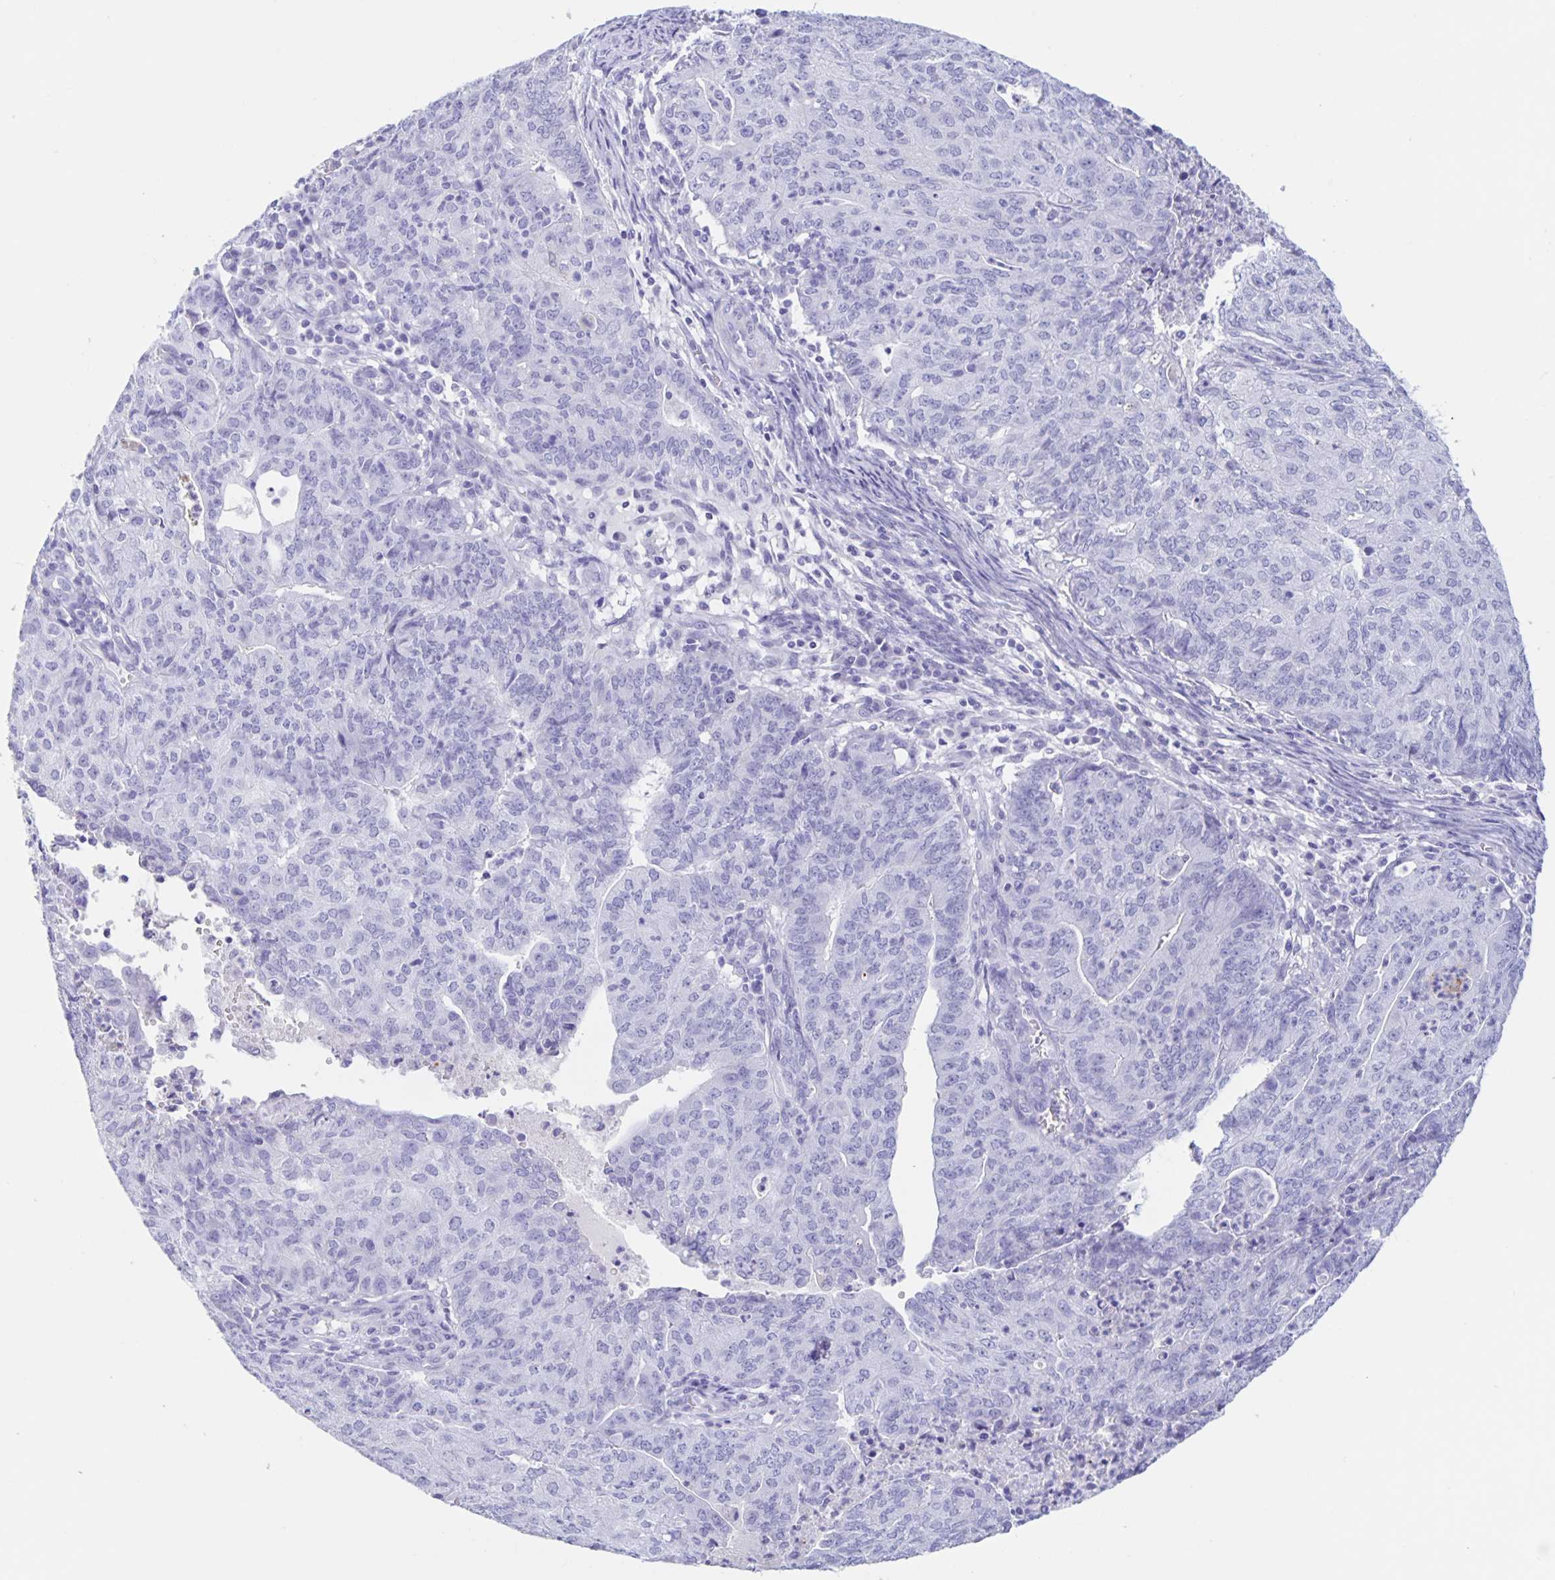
{"staining": {"intensity": "negative", "quantity": "none", "location": "none"}, "tissue": "endometrial cancer", "cell_type": "Tumor cells", "image_type": "cancer", "snomed": [{"axis": "morphology", "description": "Adenocarcinoma, NOS"}, {"axis": "topography", "description": "Endometrium"}], "caption": "Endometrial cancer (adenocarcinoma) was stained to show a protein in brown. There is no significant staining in tumor cells. Brightfield microscopy of IHC stained with DAB (3,3'-diaminobenzidine) (brown) and hematoxylin (blue), captured at high magnification.", "gene": "DMBT1", "patient": {"sex": "female", "age": 82}}